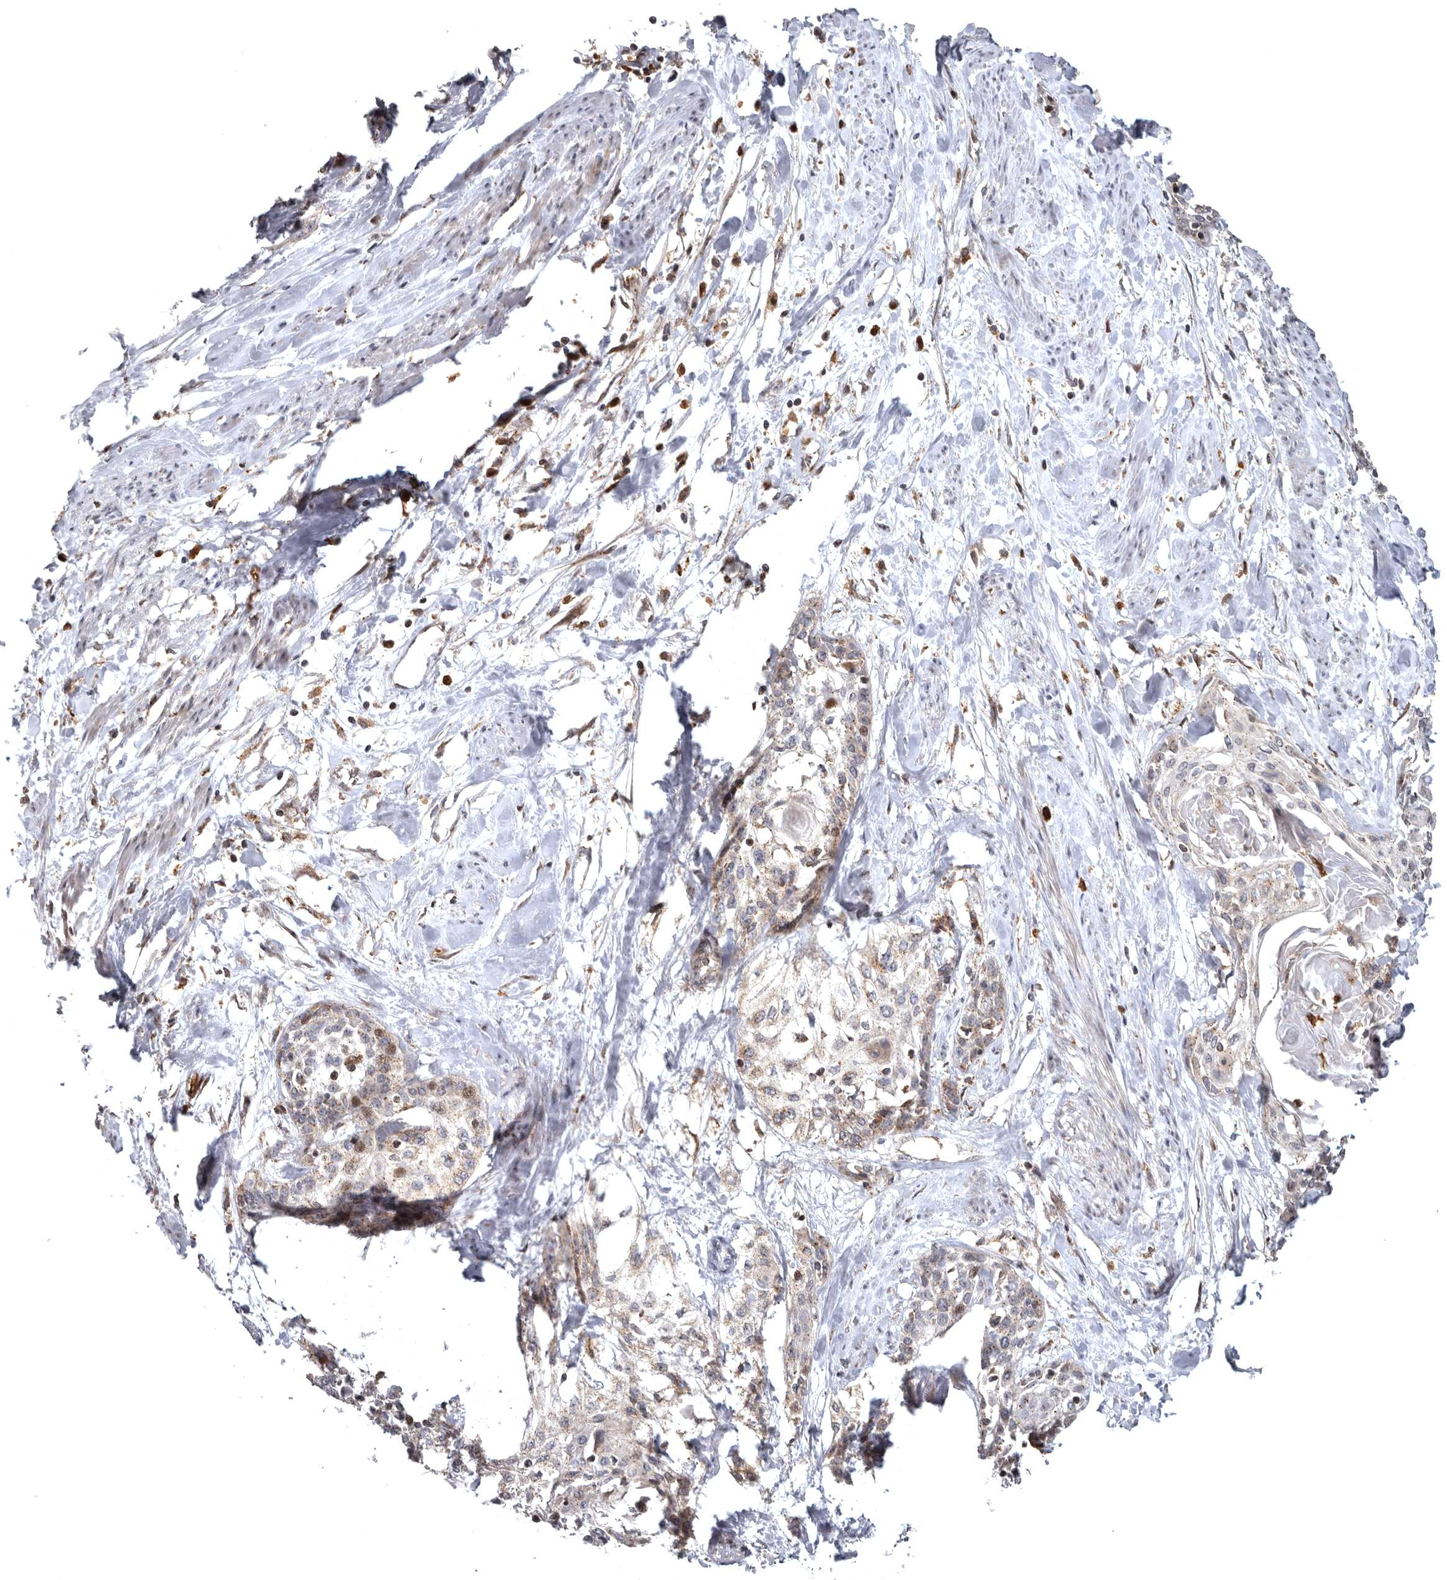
{"staining": {"intensity": "weak", "quantity": ">75%", "location": "cytoplasmic/membranous"}, "tissue": "cervical cancer", "cell_type": "Tumor cells", "image_type": "cancer", "snomed": [{"axis": "morphology", "description": "Squamous cell carcinoma, NOS"}, {"axis": "topography", "description": "Cervix"}], "caption": "Immunohistochemistry (IHC) histopathology image of neoplastic tissue: human cervical cancer (squamous cell carcinoma) stained using immunohistochemistry shows low levels of weak protein expression localized specifically in the cytoplasmic/membranous of tumor cells, appearing as a cytoplasmic/membranous brown color.", "gene": "FGFR4", "patient": {"sex": "female", "age": 57}}